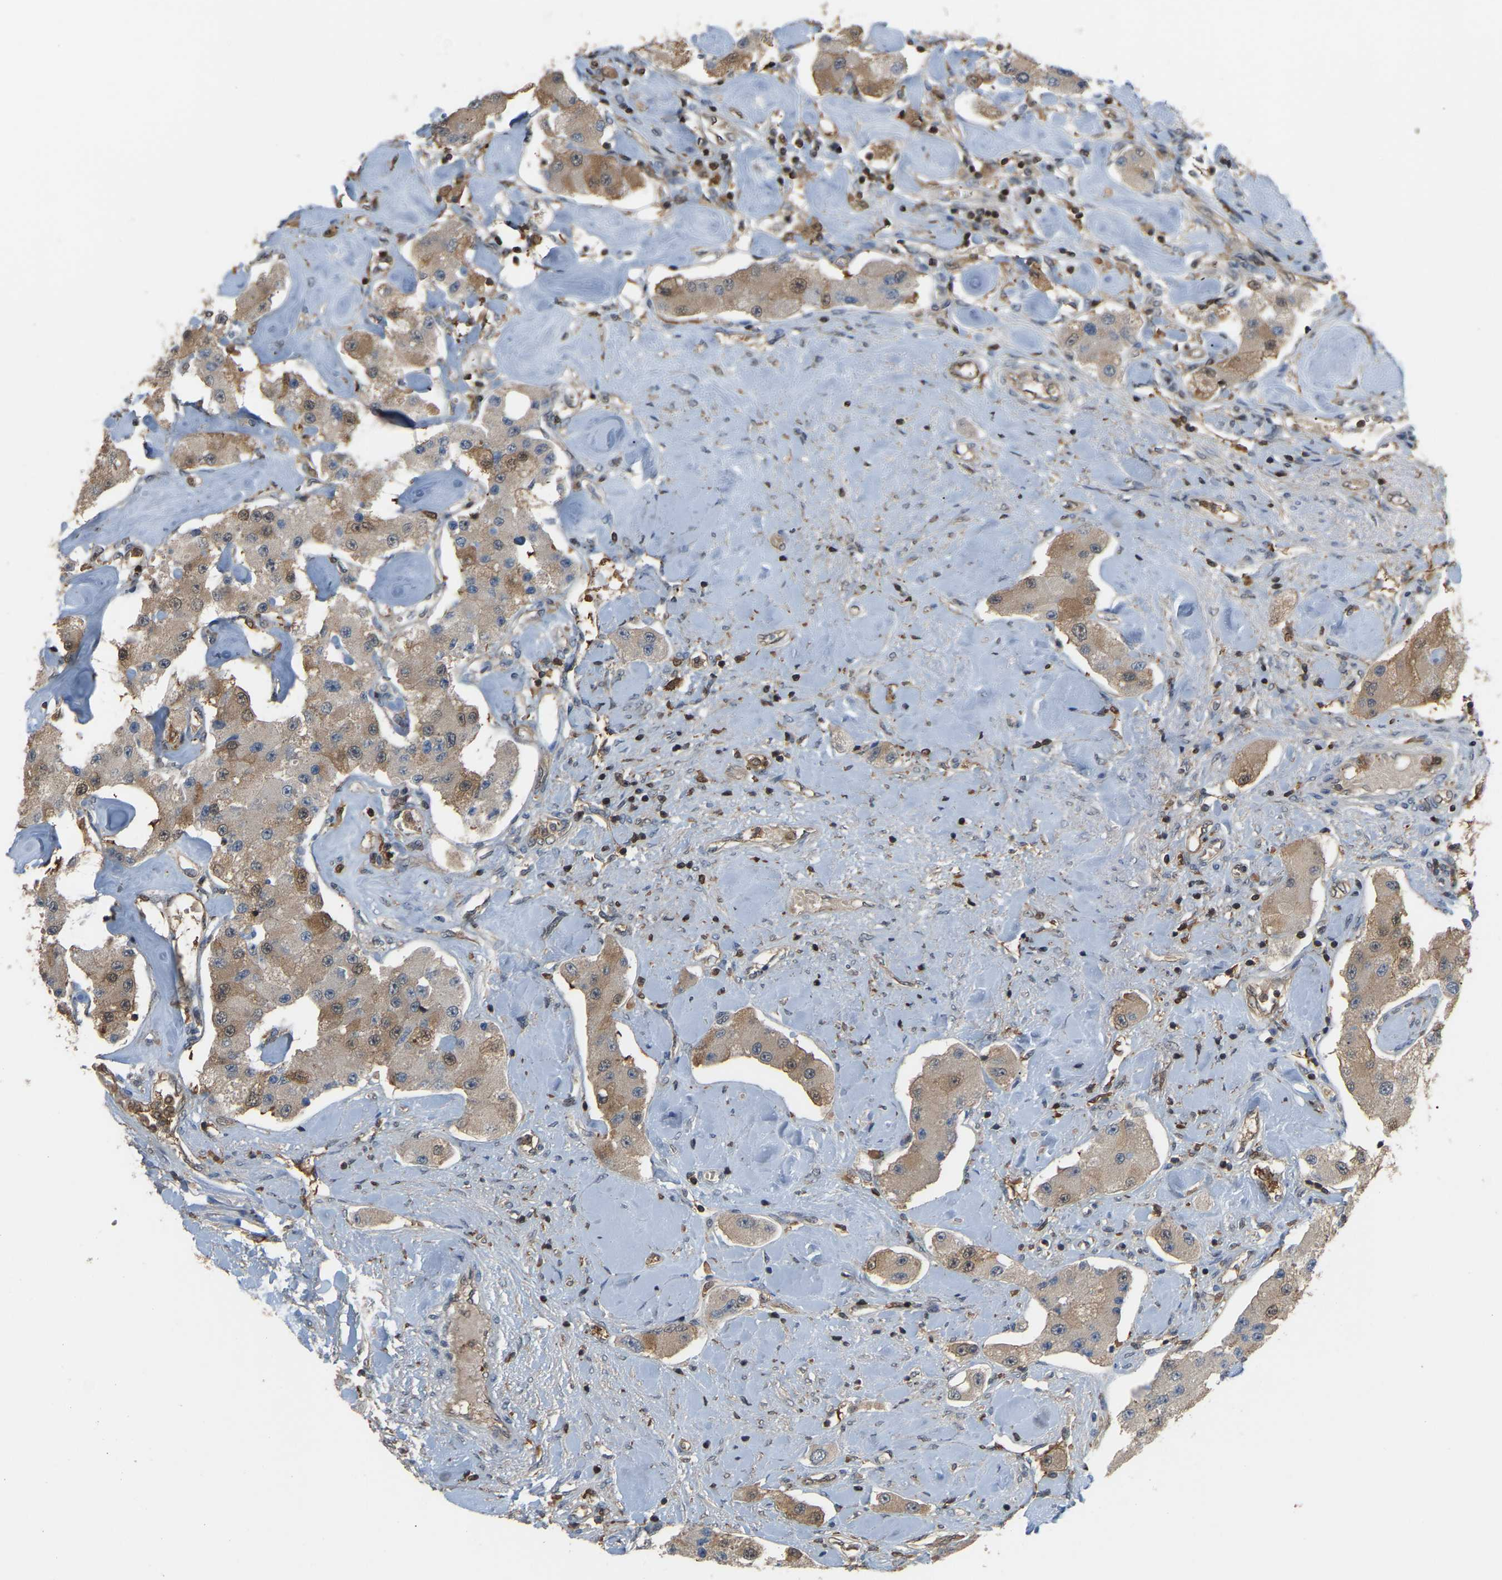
{"staining": {"intensity": "moderate", "quantity": "25%-75%", "location": "cytoplasmic/membranous"}, "tissue": "carcinoid", "cell_type": "Tumor cells", "image_type": "cancer", "snomed": [{"axis": "morphology", "description": "Carcinoid, malignant, NOS"}, {"axis": "topography", "description": "Pancreas"}], "caption": "Protein positivity by immunohistochemistry reveals moderate cytoplasmic/membranous staining in approximately 25%-75% of tumor cells in carcinoid (malignant).", "gene": "MTPN", "patient": {"sex": "male", "age": 41}}